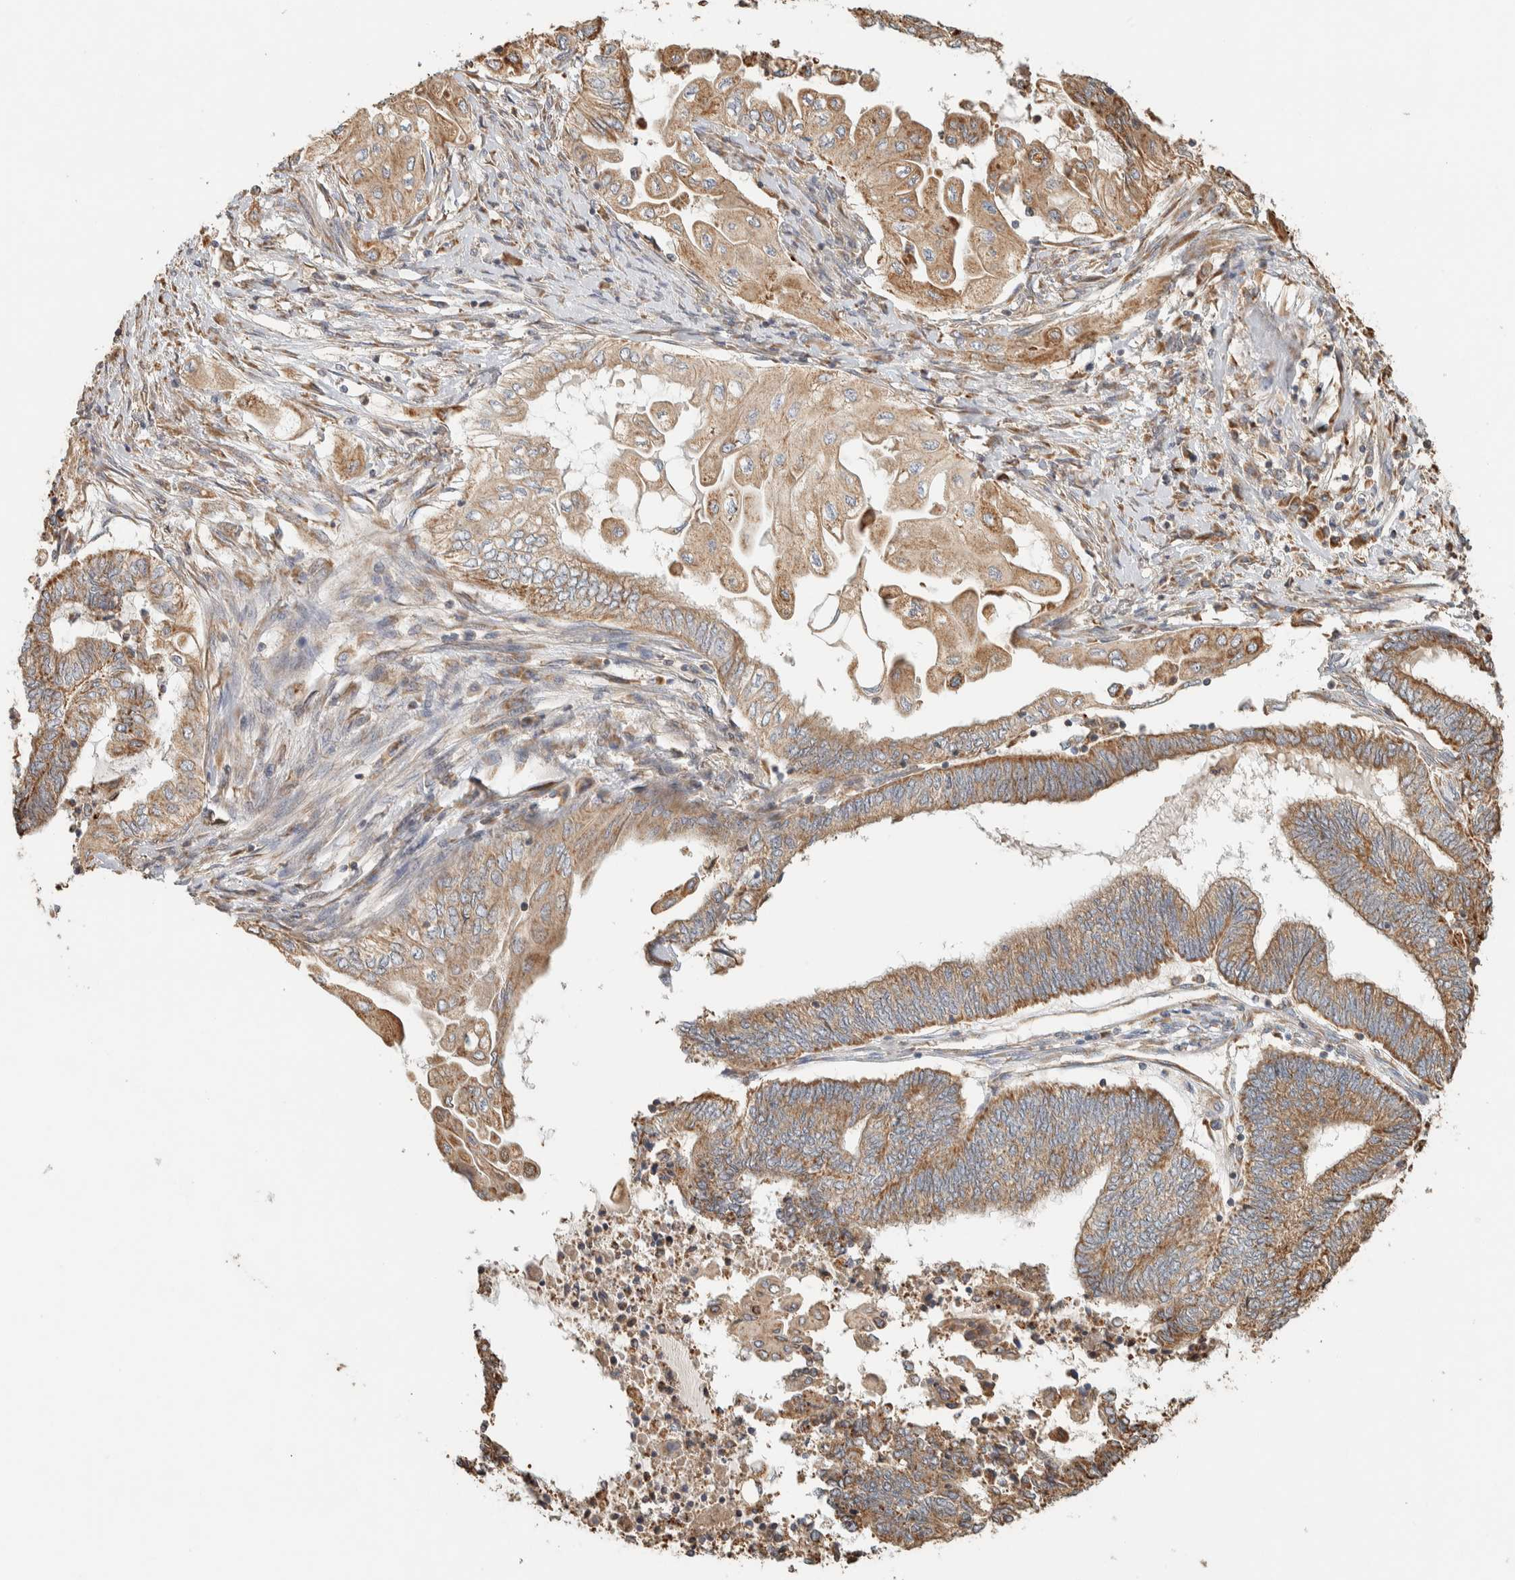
{"staining": {"intensity": "moderate", "quantity": ">75%", "location": "cytoplasmic/membranous"}, "tissue": "endometrial cancer", "cell_type": "Tumor cells", "image_type": "cancer", "snomed": [{"axis": "morphology", "description": "Adenocarcinoma, NOS"}, {"axis": "topography", "description": "Uterus"}, {"axis": "topography", "description": "Endometrium"}], "caption": "DAB immunohistochemical staining of human endometrial cancer shows moderate cytoplasmic/membranous protein expression in approximately >75% of tumor cells.", "gene": "RAB11FIP1", "patient": {"sex": "female", "age": 70}}